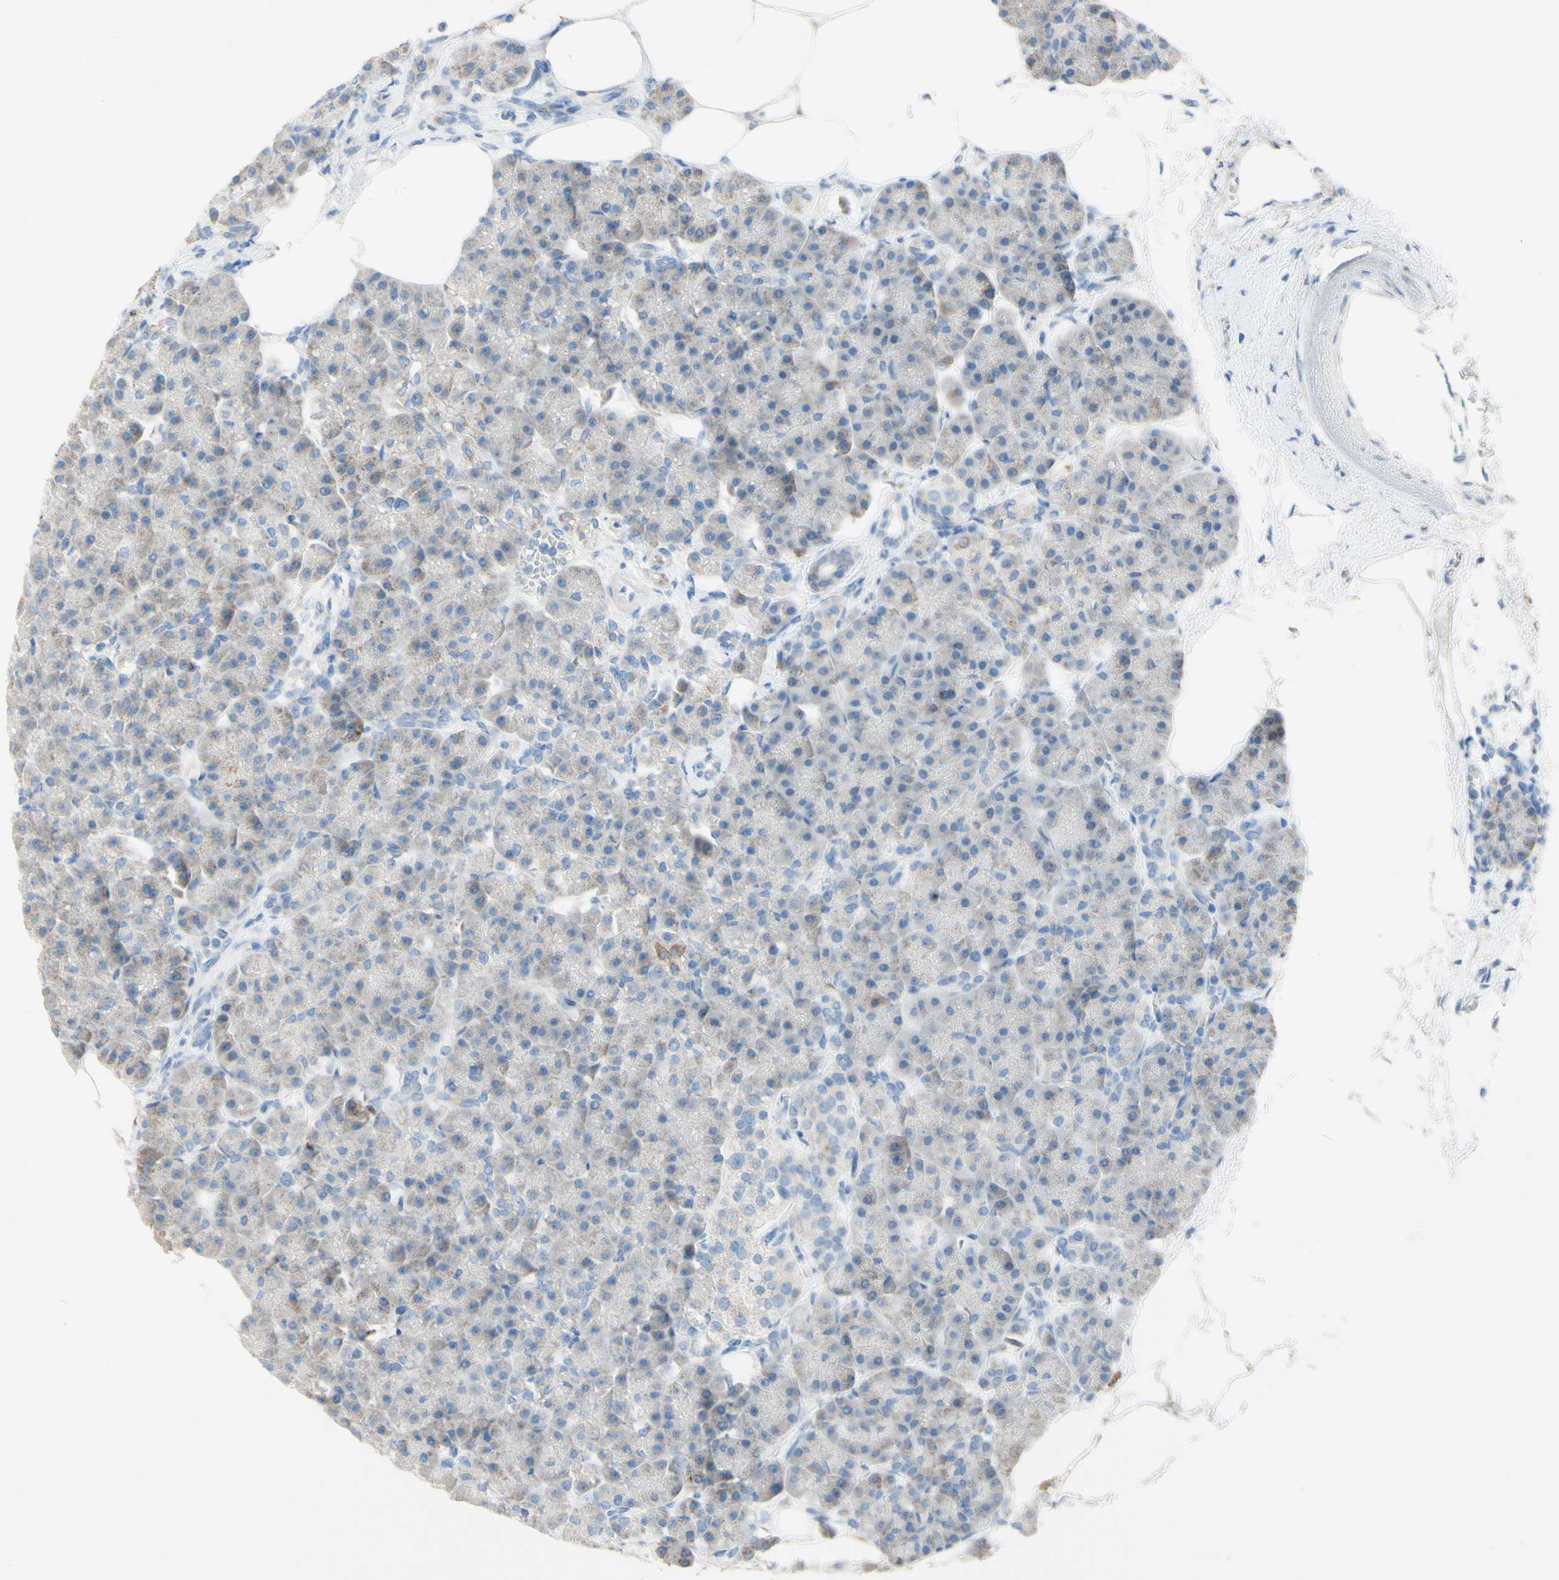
{"staining": {"intensity": "moderate", "quantity": "25%-75%", "location": "cytoplasmic/membranous"}, "tissue": "pancreas", "cell_type": "Exocrine glandular cells", "image_type": "normal", "snomed": [{"axis": "morphology", "description": "Normal tissue, NOS"}, {"axis": "topography", "description": "Pancreas"}], "caption": "The image shows a brown stain indicating the presence of a protein in the cytoplasmic/membranous of exocrine glandular cells in pancreas. Immunohistochemistry stains the protein in brown and the nuclei are stained blue.", "gene": "ACADL", "patient": {"sex": "female", "age": 70}}